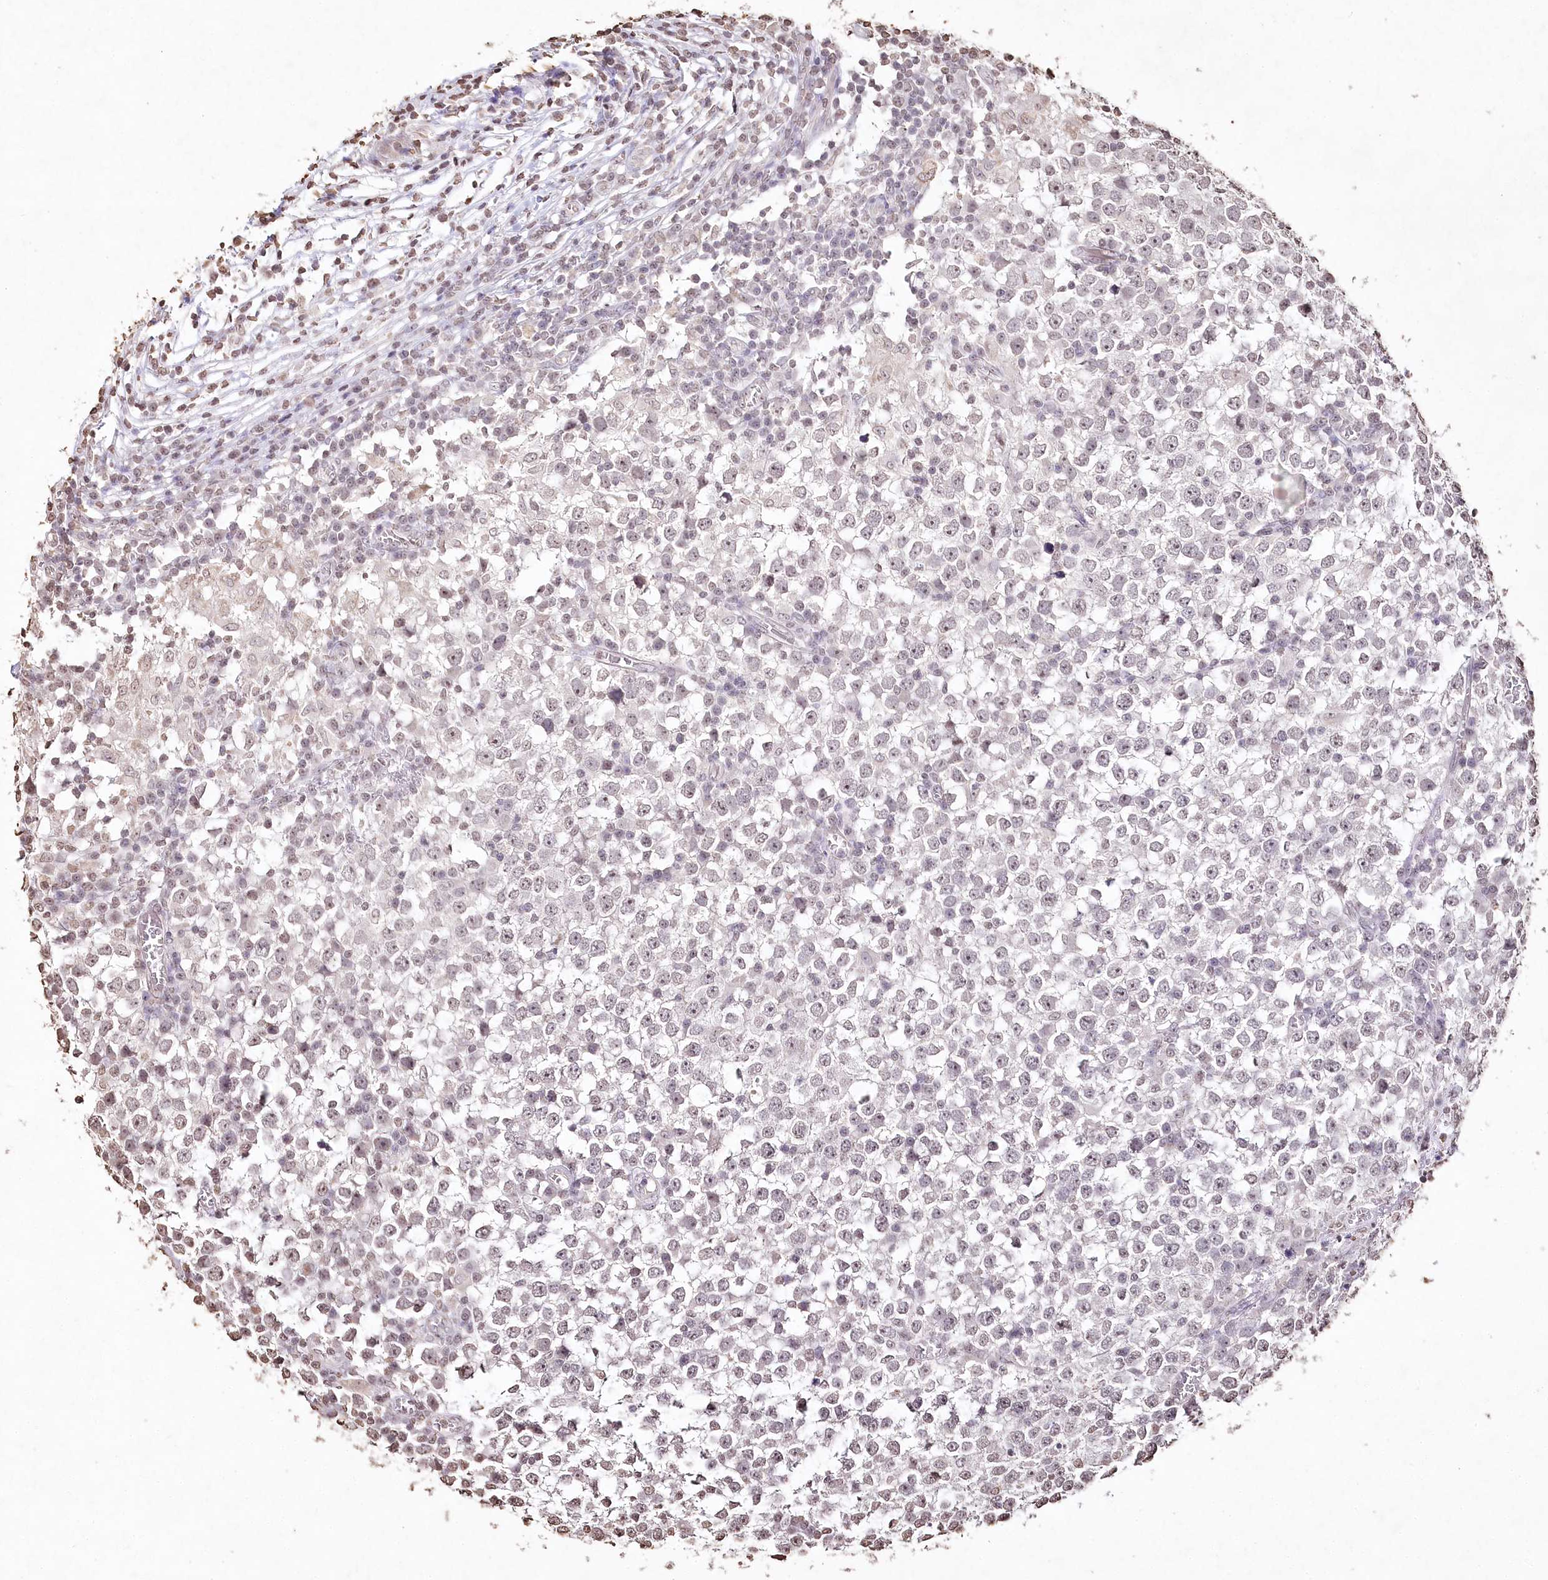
{"staining": {"intensity": "weak", "quantity": "<25%", "location": "nuclear"}, "tissue": "testis cancer", "cell_type": "Tumor cells", "image_type": "cancer", "snomed": [{"axis": "morphology", "description": "Seminoma, NOS"}, {"axis": "topography", "description": "Testis"}], "caption": "Testis cancer was stained to show a protein in brown. There is no significant staining in tumor cells.", "gene": "DMXL1", "patient": {"sex": "male", "age": 65}}